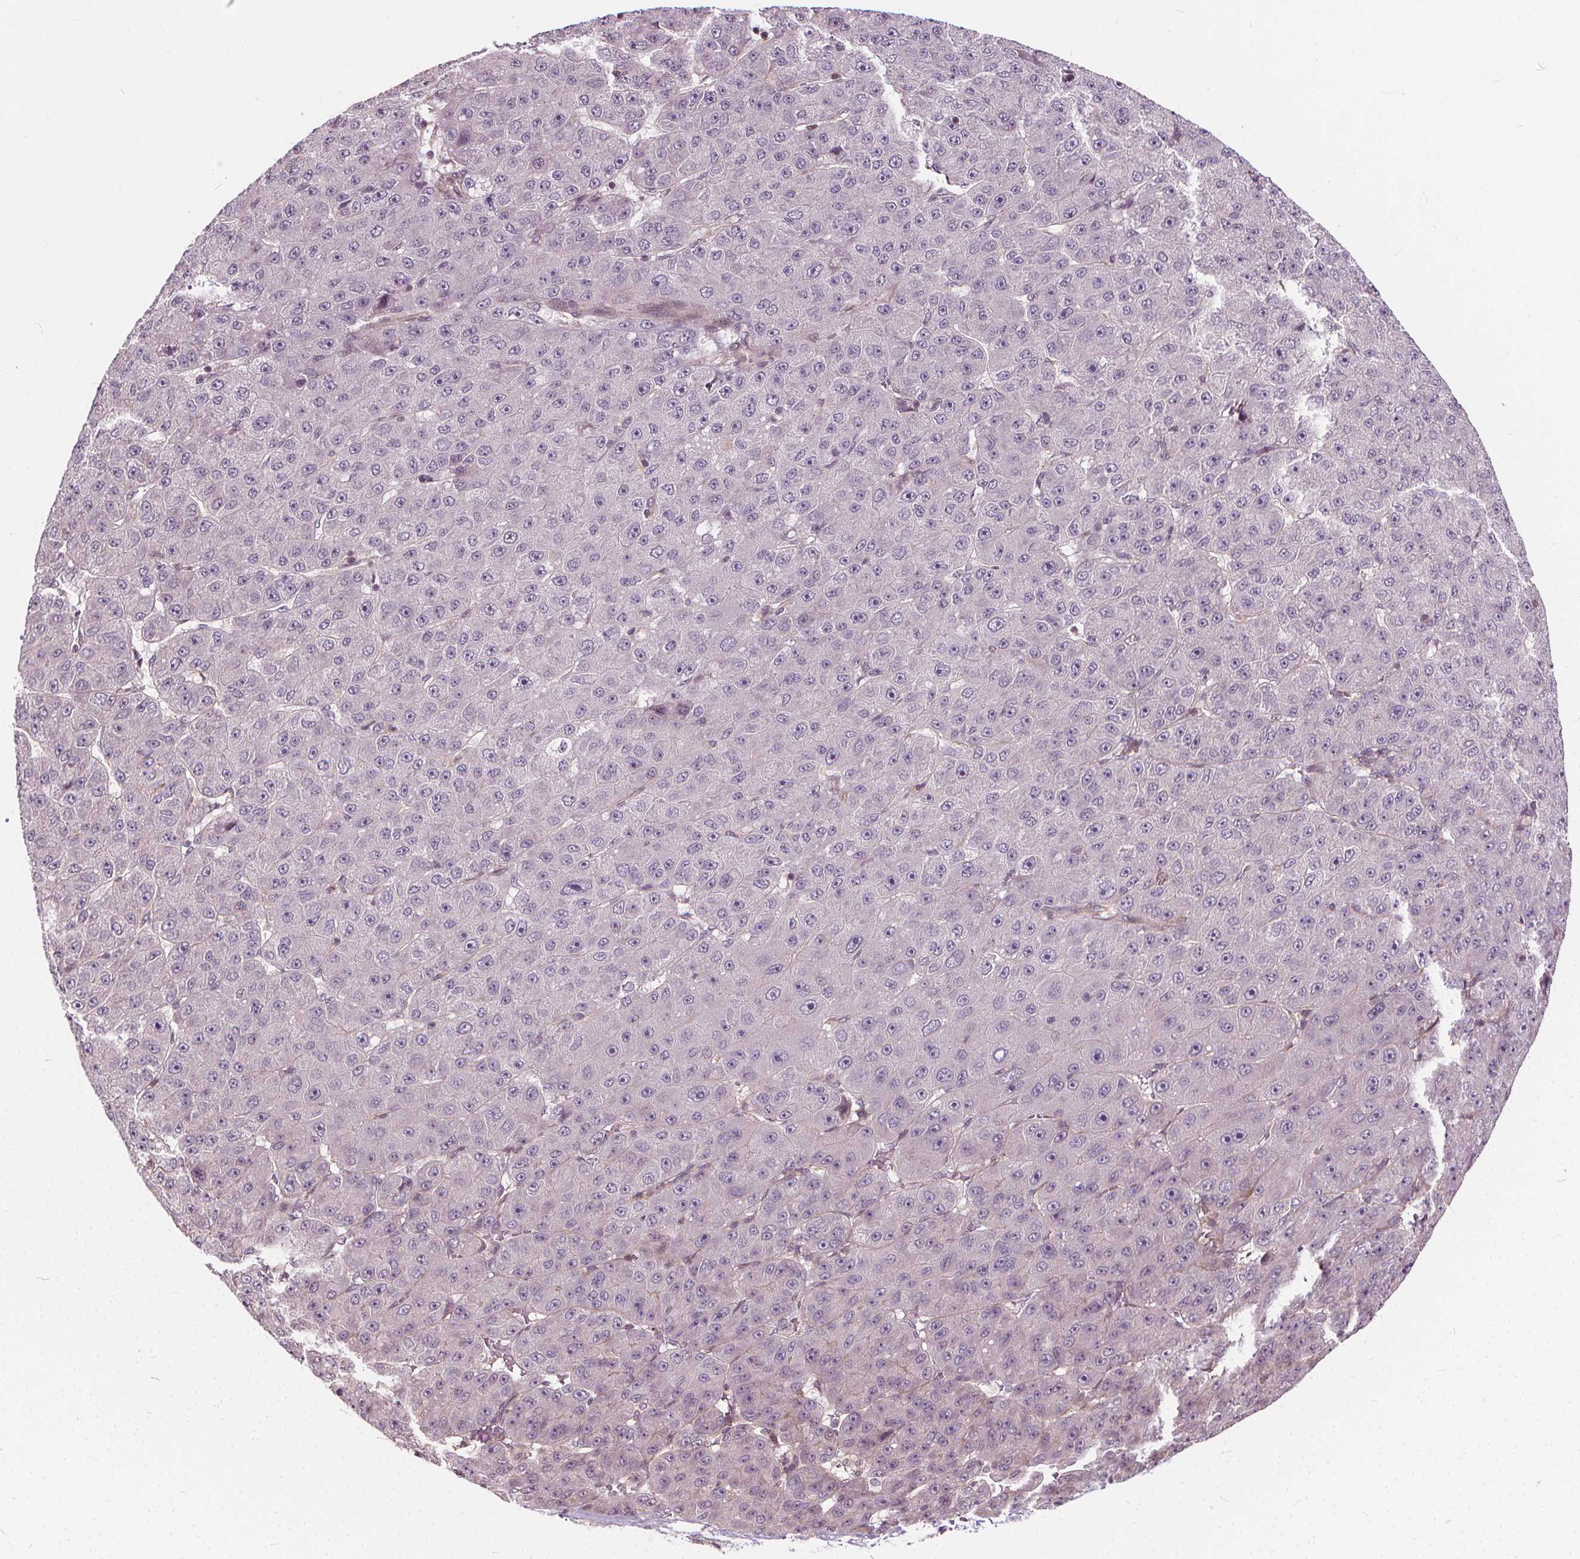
{"staining": {"intensity": "negative", "quantity": "none", "location": "none"}, "tissue": "liver cancer", "cell_type": "Tumor cells", "image_type": "cancer", "snomed": [{"axis": "morphology", "description": "Carcinoma, Hepatocellular, NOS"}, {"axis": "topography", "description": "Liver"}], "caption": "DAB (3,3'-diaminobenzidine) immunohistochemical staining of hepatocellular carcinoma (liver) exhibits no significant staining in tumor cells.", "gene": "INPP5E", "patient": {"sex": "male", "age": 67}}